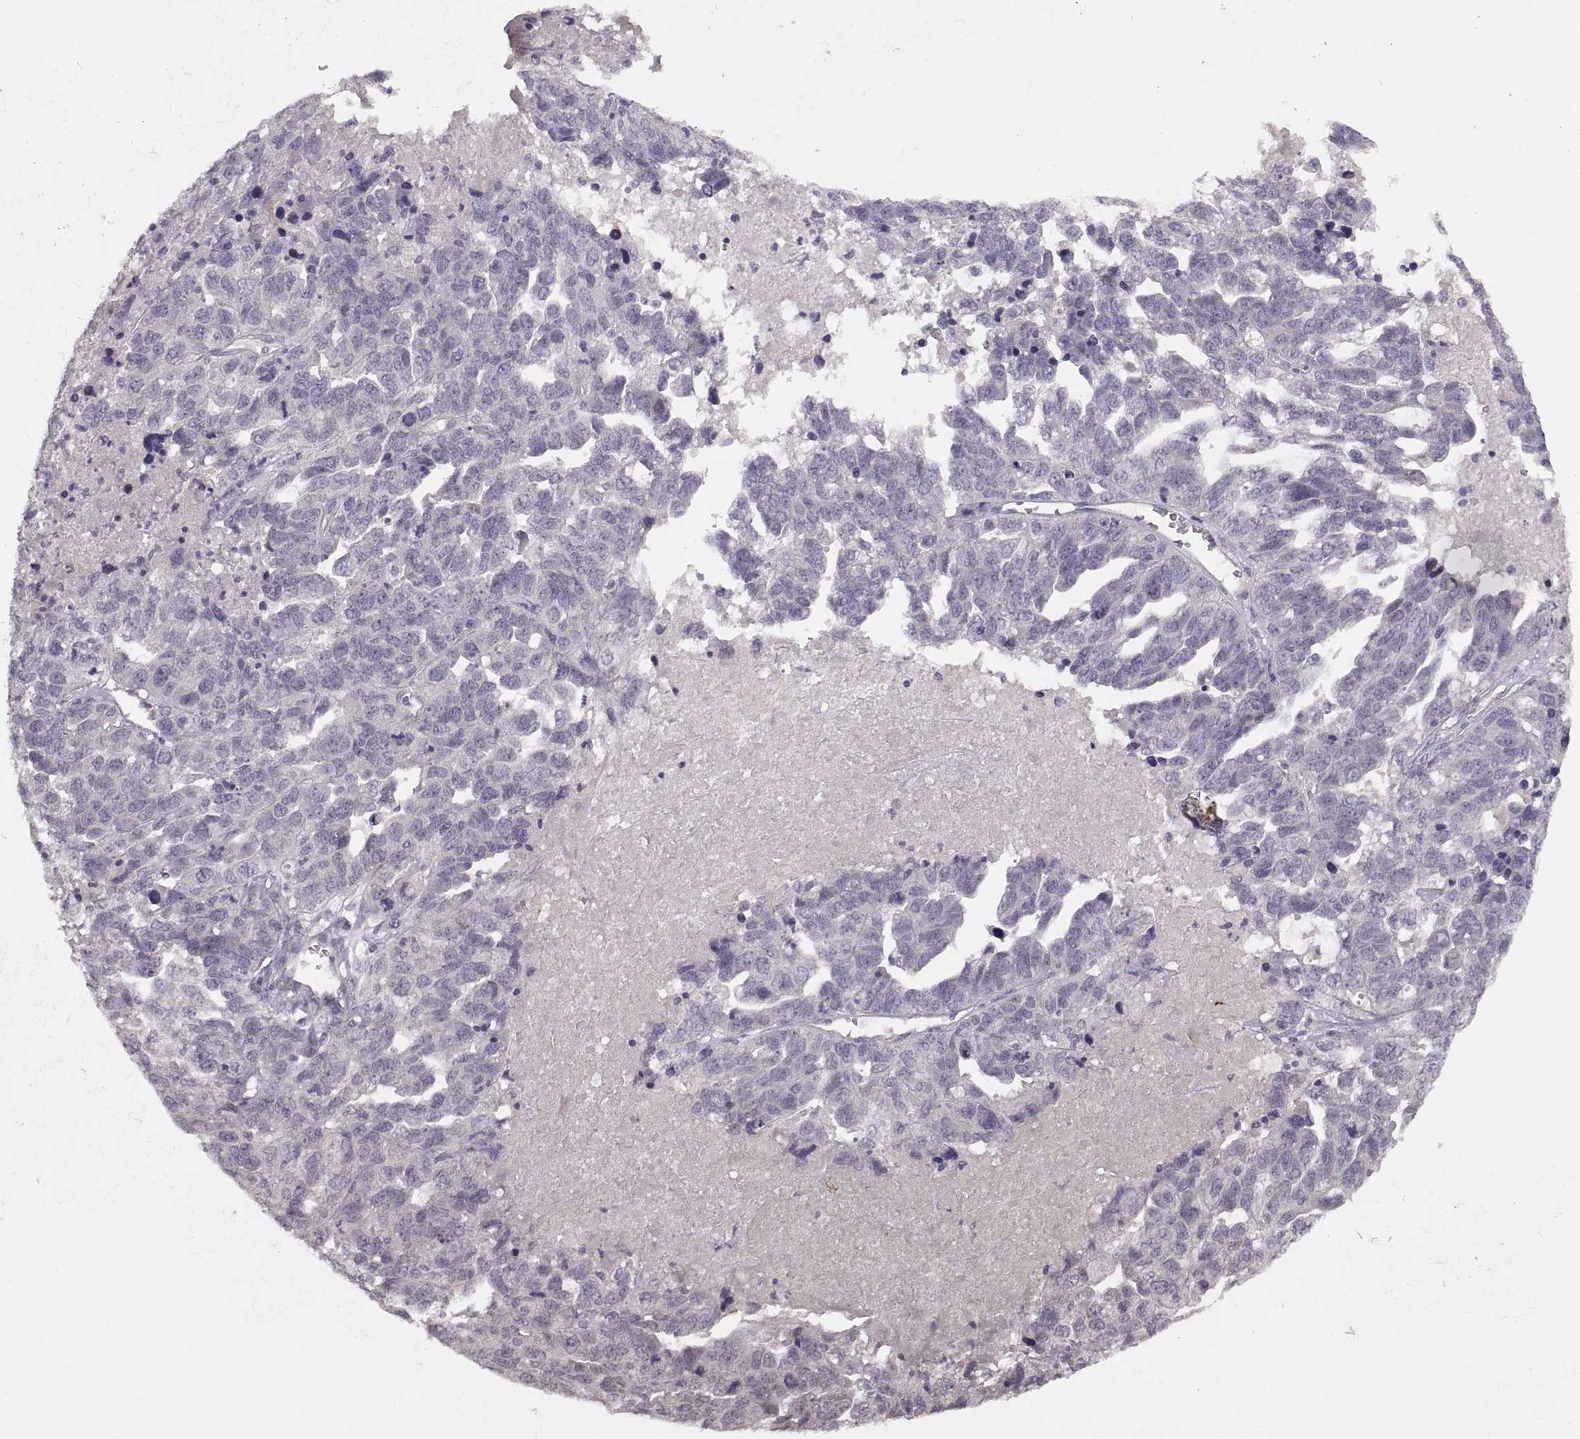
{"staining": {"intensity": "negative", "quantity": "none", "location": "none"}, "tissue": "ovarian cancer", "cell_type": "Tumor cells", "image_type": "cancer", "snomed": [{"axis": "morphology", "description": "Cystadenocarcinoma, serous, NOS"}, {"axis": "topography", "description": "Ovary"}], "caption": "A high-resolution micrograph shows immunohistochemistry staining of ovarian cancer (serous cystadenocarcinoma), which shows no significant positivity in tumor cells.", "gene": "CDH2", "patient": {"sex": "female", "age": 71}}